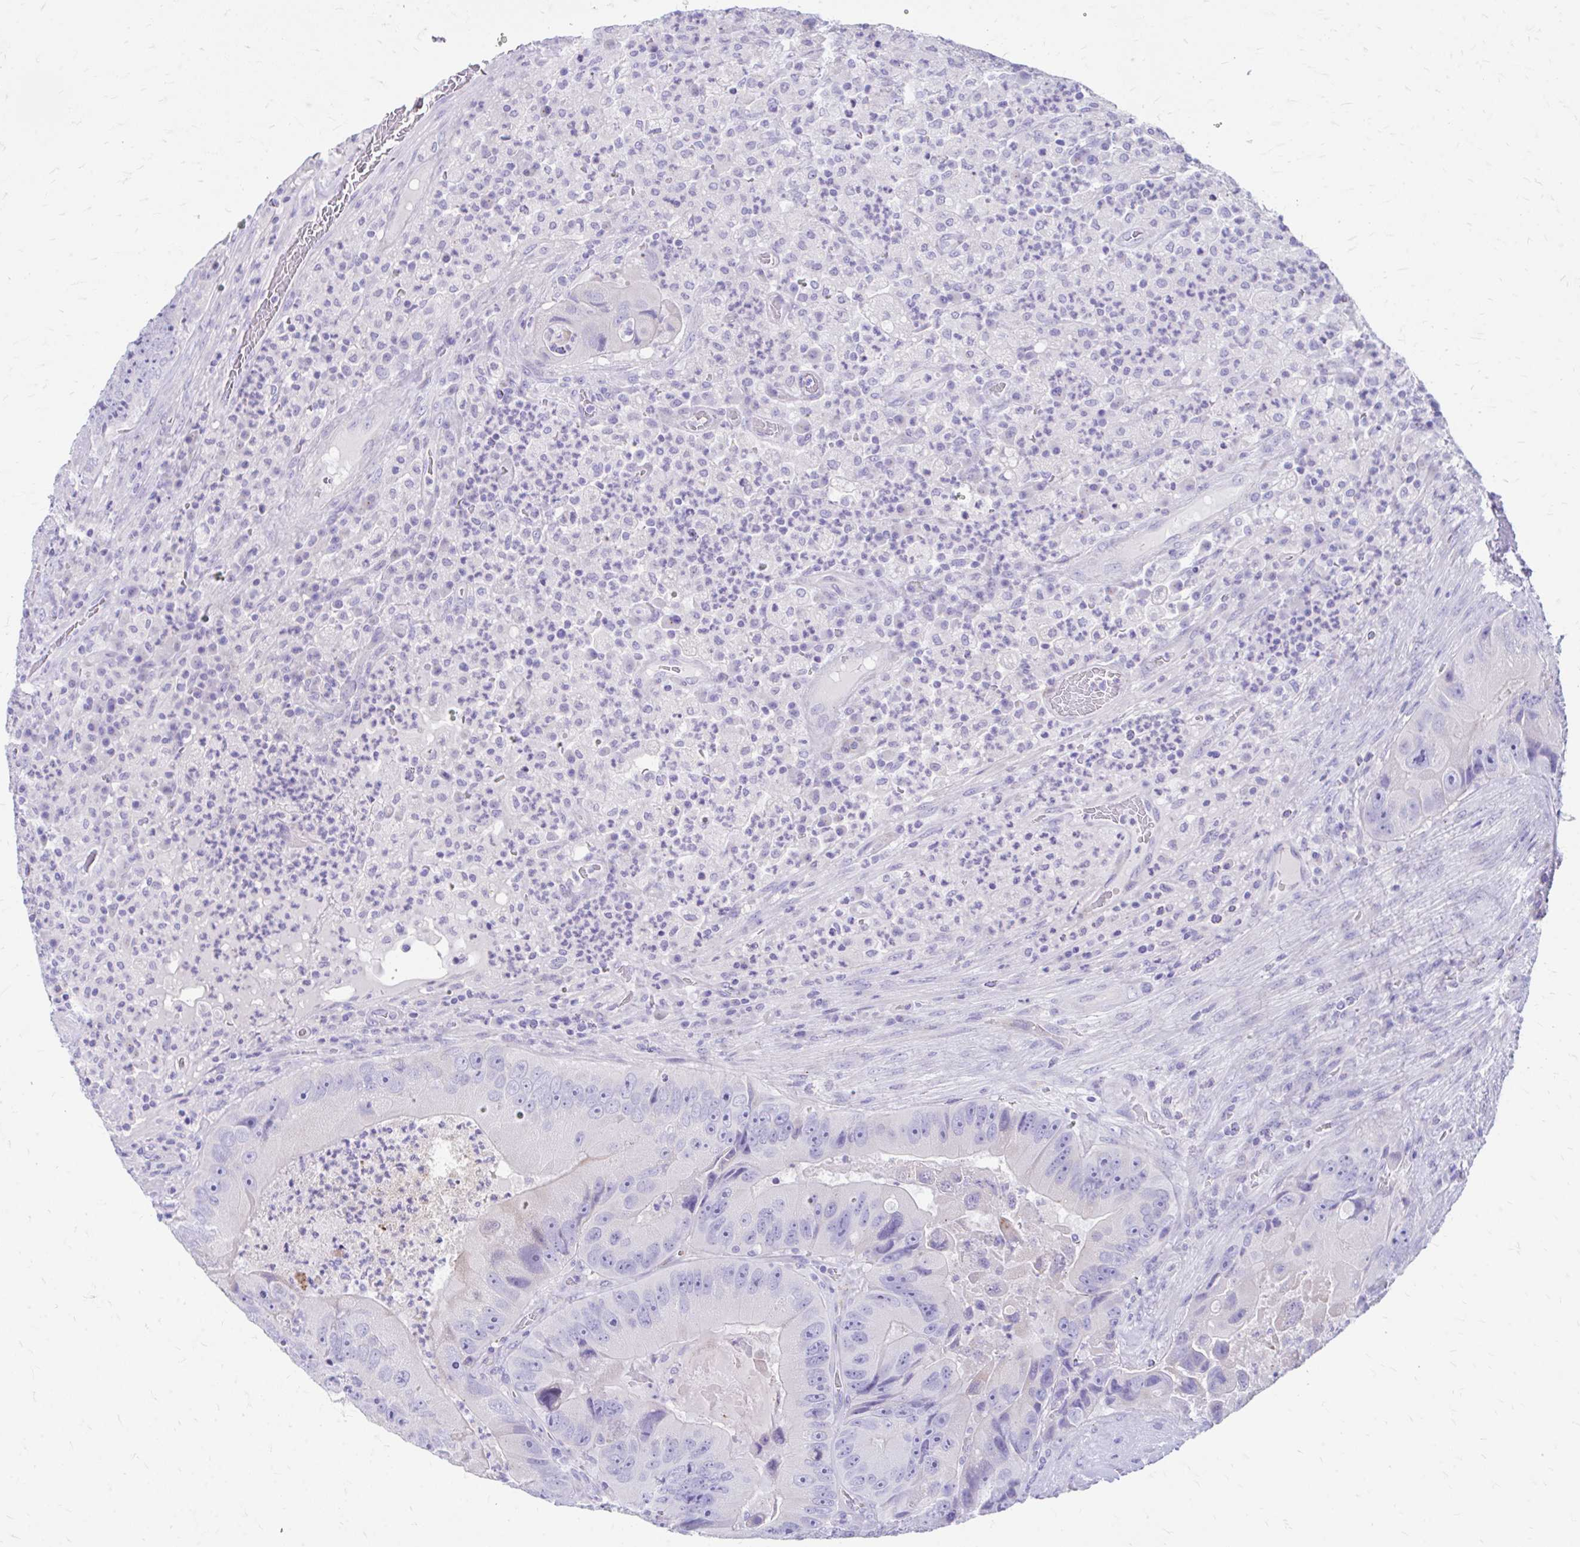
{"staining": {"intensity": "negative", "quantity": "none", "location": "none"}, "tissue": "colorectal cancer", "cell_type": "Tumor cells", "image_type": "cancer", "snomed": [{"axis": "morphology", "description": "Adenocarcinoma, NOS"}, {"axis": "topography", "description": "Colon"}], "caption": "The photomicrograph shows no significant positivity in tumor cells of colorectal adenocarcinoma.", "gene": "KRIT1", "patient": {"sex": "female", "age": 86}}